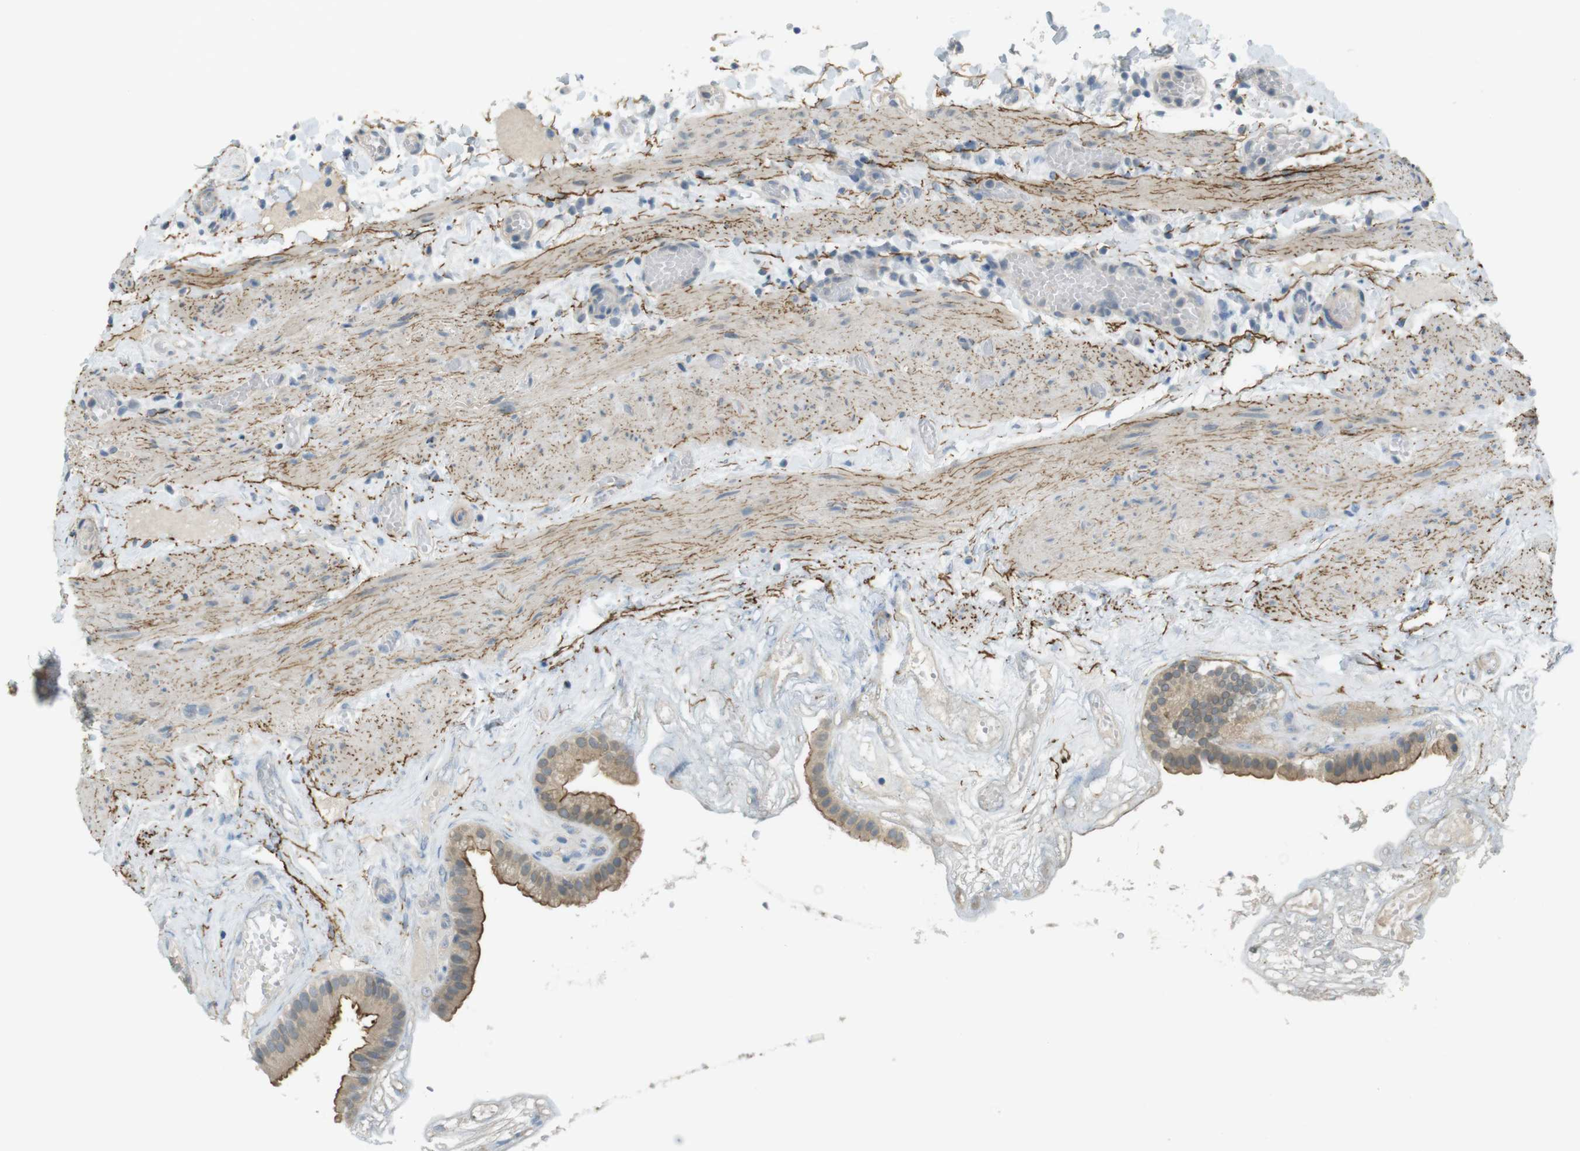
{"staining": {"intensity": "moderate", "quantity": ">75%", "location": "cytoplasmic/membranous"}, "tissue": "gallbladder", "cell_type": "Glandular cells", "image_type": "normal", "snomed": [{"axis": "morphology", "description": "Normal tissue, NOS"}, {"axis": "topography", "description": "Gallbladder"}], "caption": "Protein expression analysis of benign gallbladder demonstrates moderate cytoplasmic/membranous positivity in about >75% of glandular cells. (DAB (3,3'-diaminobenzidine) IHC, brown staining for protein, blue staining for nuclei).", "gene": "UGT8", "patient": {"sex": "female", "age": 26}}